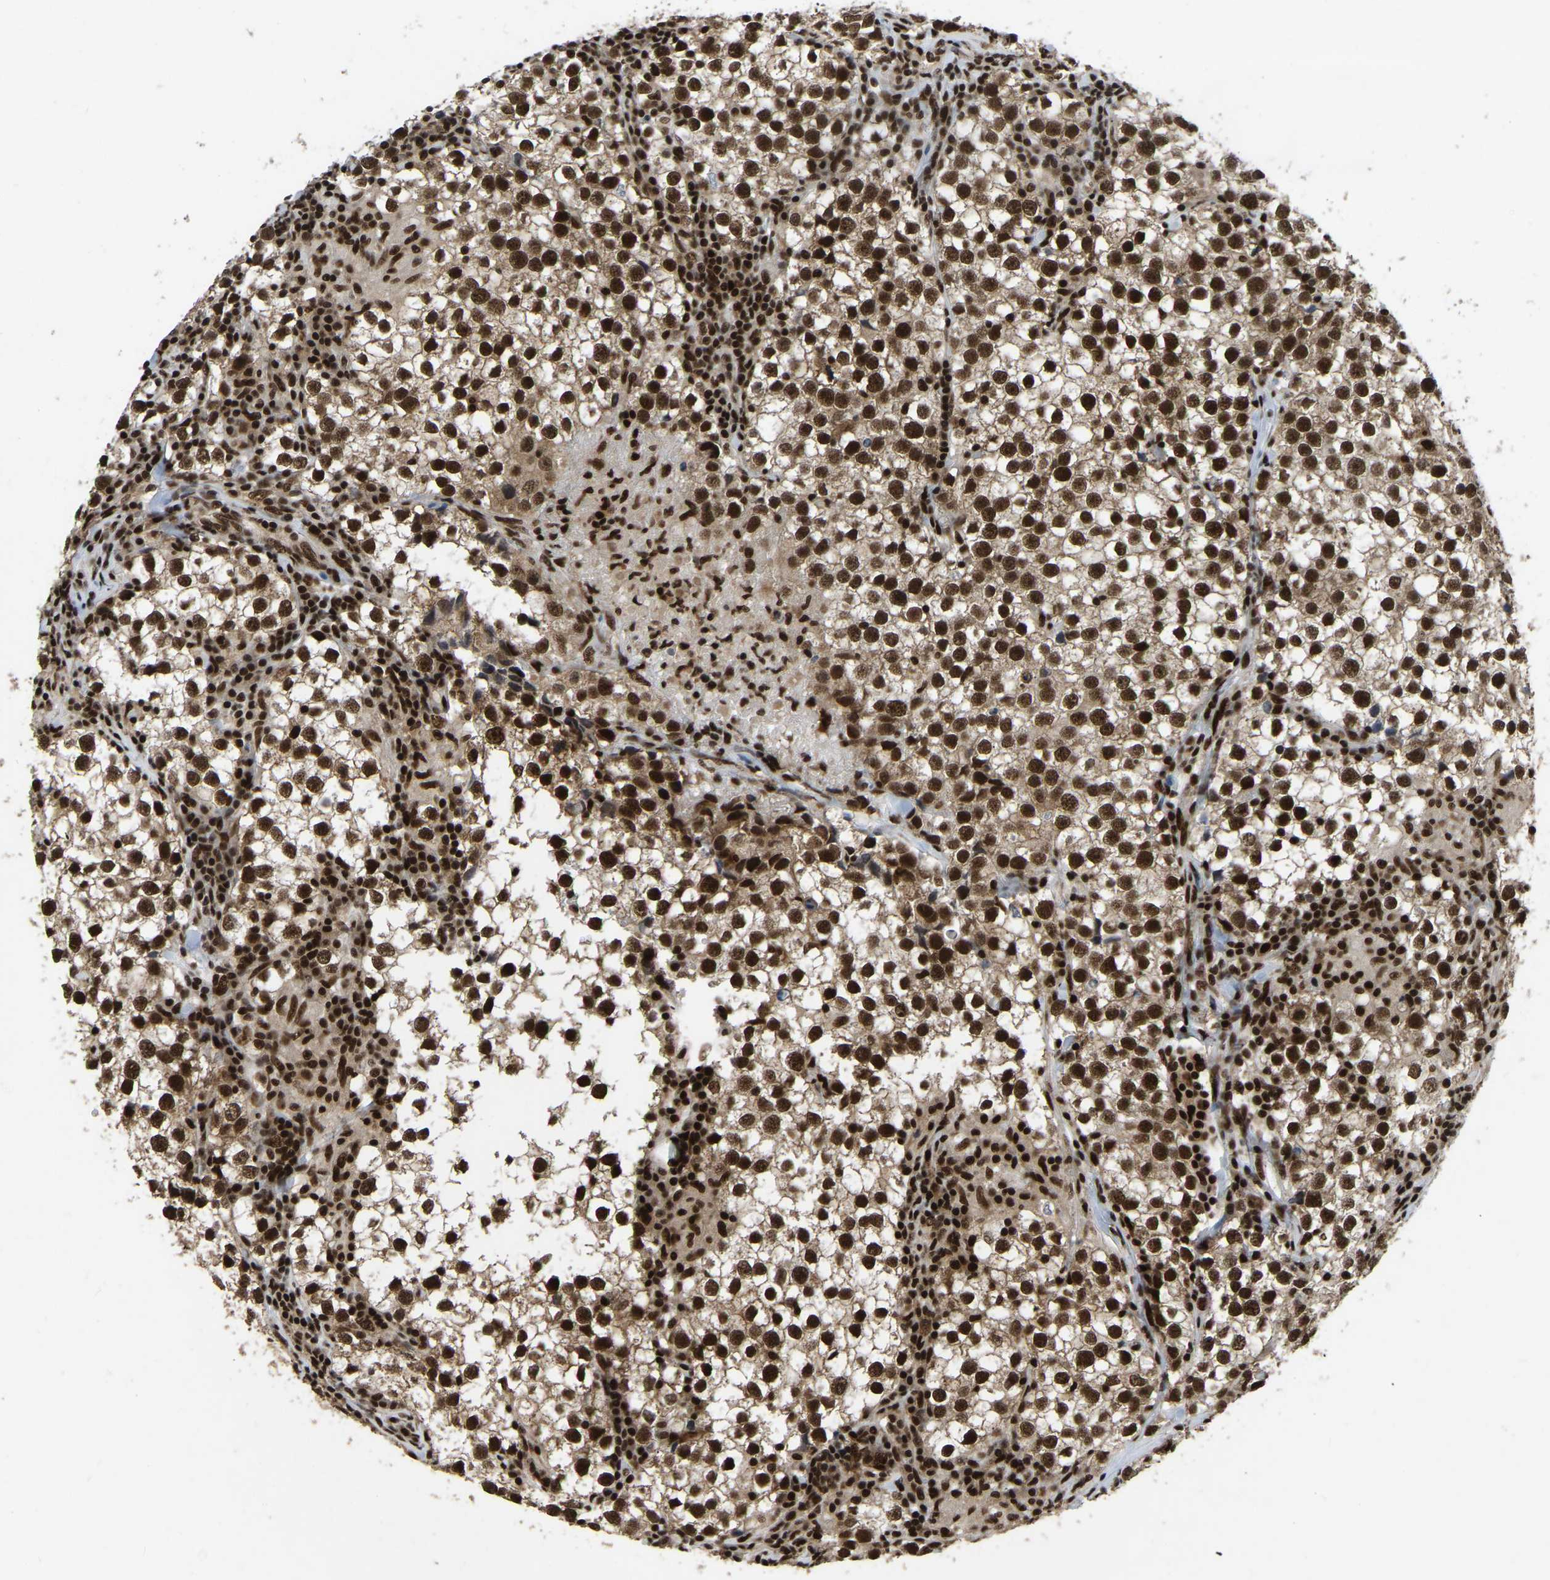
{"staining": {"intensity": "strong", "quantity": ">75%", "location": "nuclear"}, "tissue": "testis cancer", "cell_type": "Tumor cells", "image_type": "cancer", "snomed": [{"axis": "morphology", "description": "Seminoma, NOS"}, {"axis": "morphology", "description": "Carcinoma, Embryonal, NOS"}, {"axis": "topography", "description": "Testis"}], "caption": "Immunohistochemical staining of testis cancer shows high levels of strong nuclear staining in approximately >75% of tumor cells. (DAB = brown stain, brightfield microscopy at high magnification).", "gene": "TBL1XR1", "patient": {"sex": "male", "age": 36}}